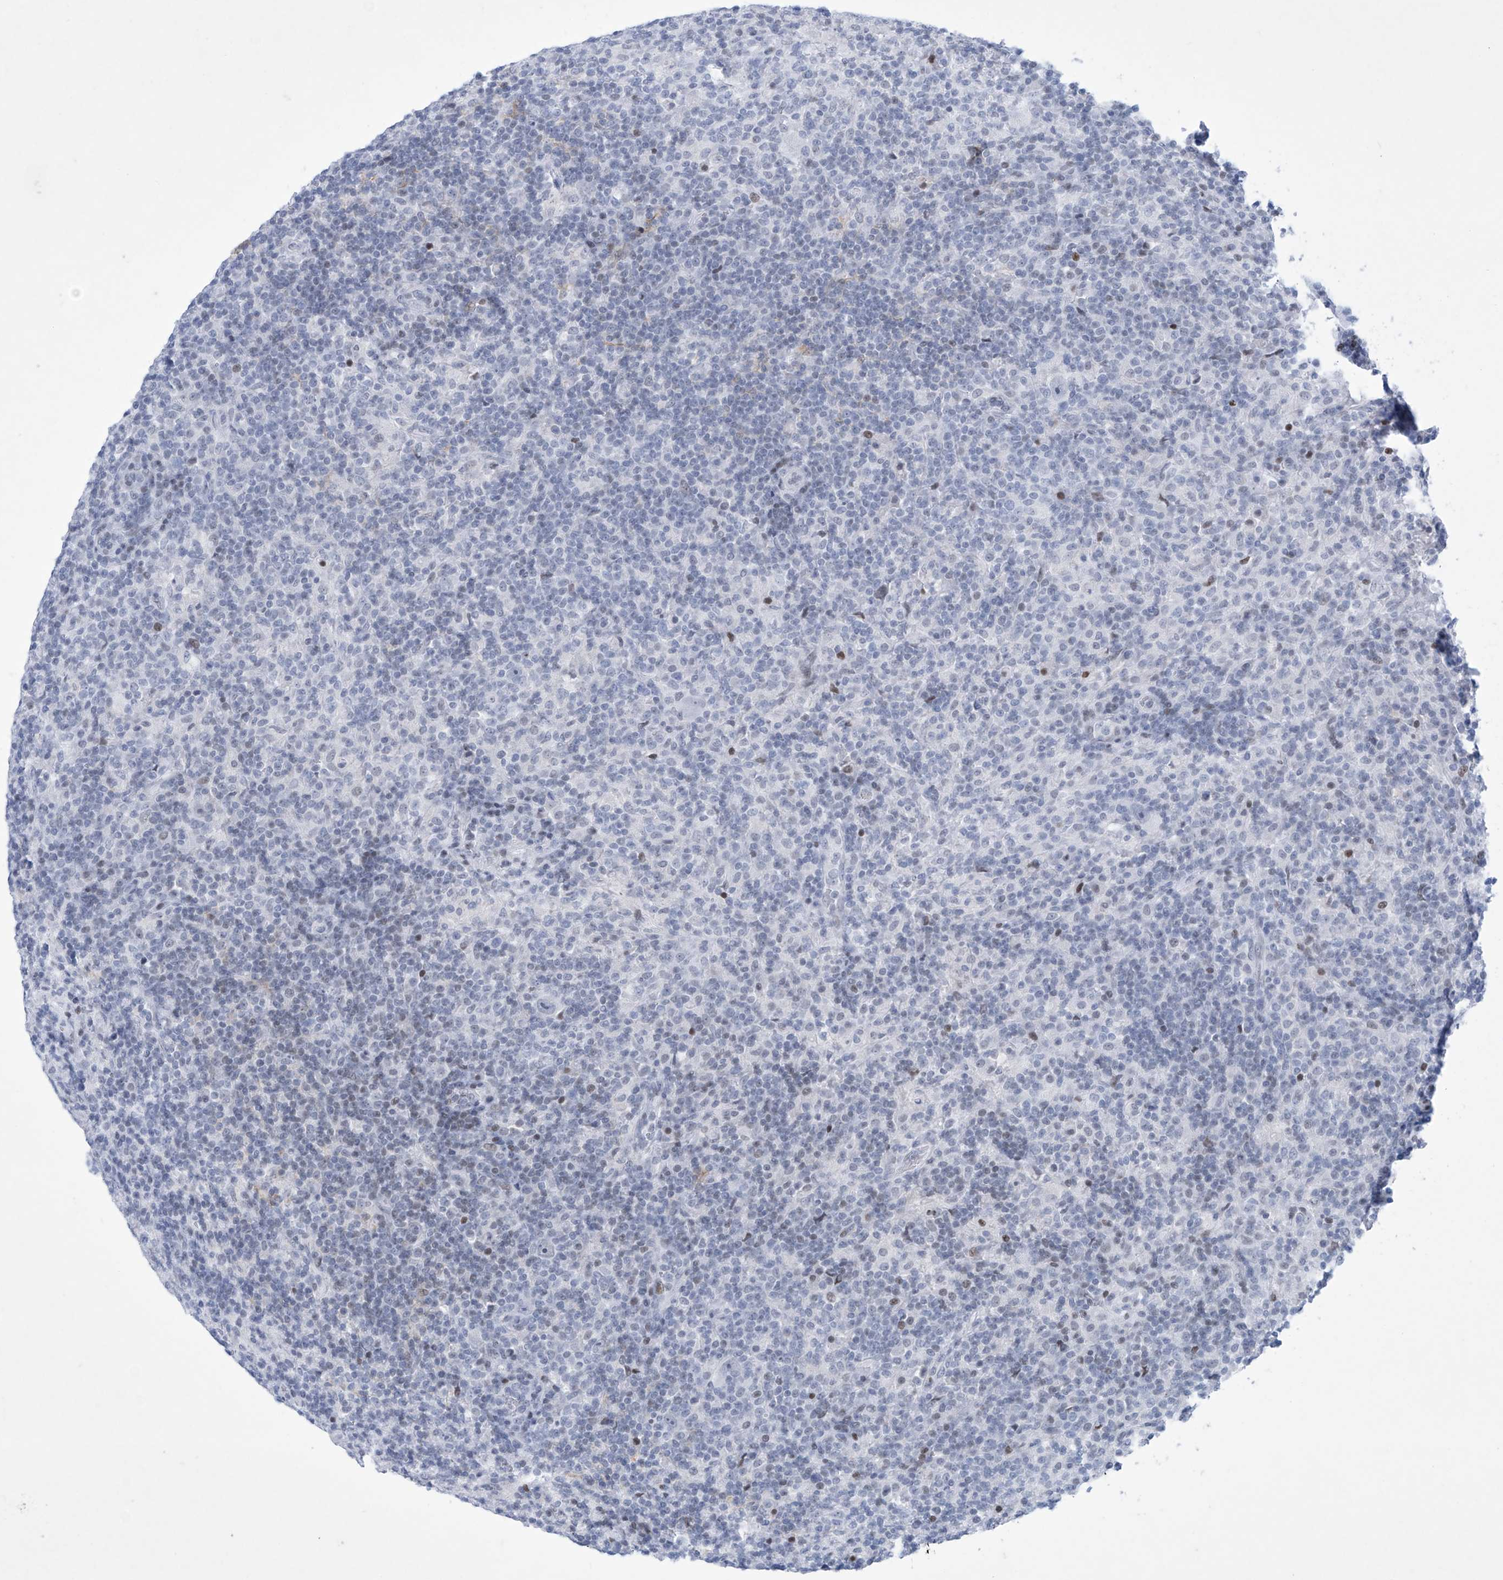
{"staining": {"intensity": "negative", "quantity": "none", "location": "none"}, "tissue": "lymphoma", "cell_type": "Tumor cells", "image_type": "cancer", "snomed": [{"axis": "morphology", "description": "Hodgkin's disease, NOS"}, {"axis": "topography", "description": "Lymph node"}], "caption": "Immunohistochemical staining of Hodgkin's disease exhibits no significant staining in tumor cells.", "gene": "RFX7", "patient": {"sex": "male", "age": 70}}